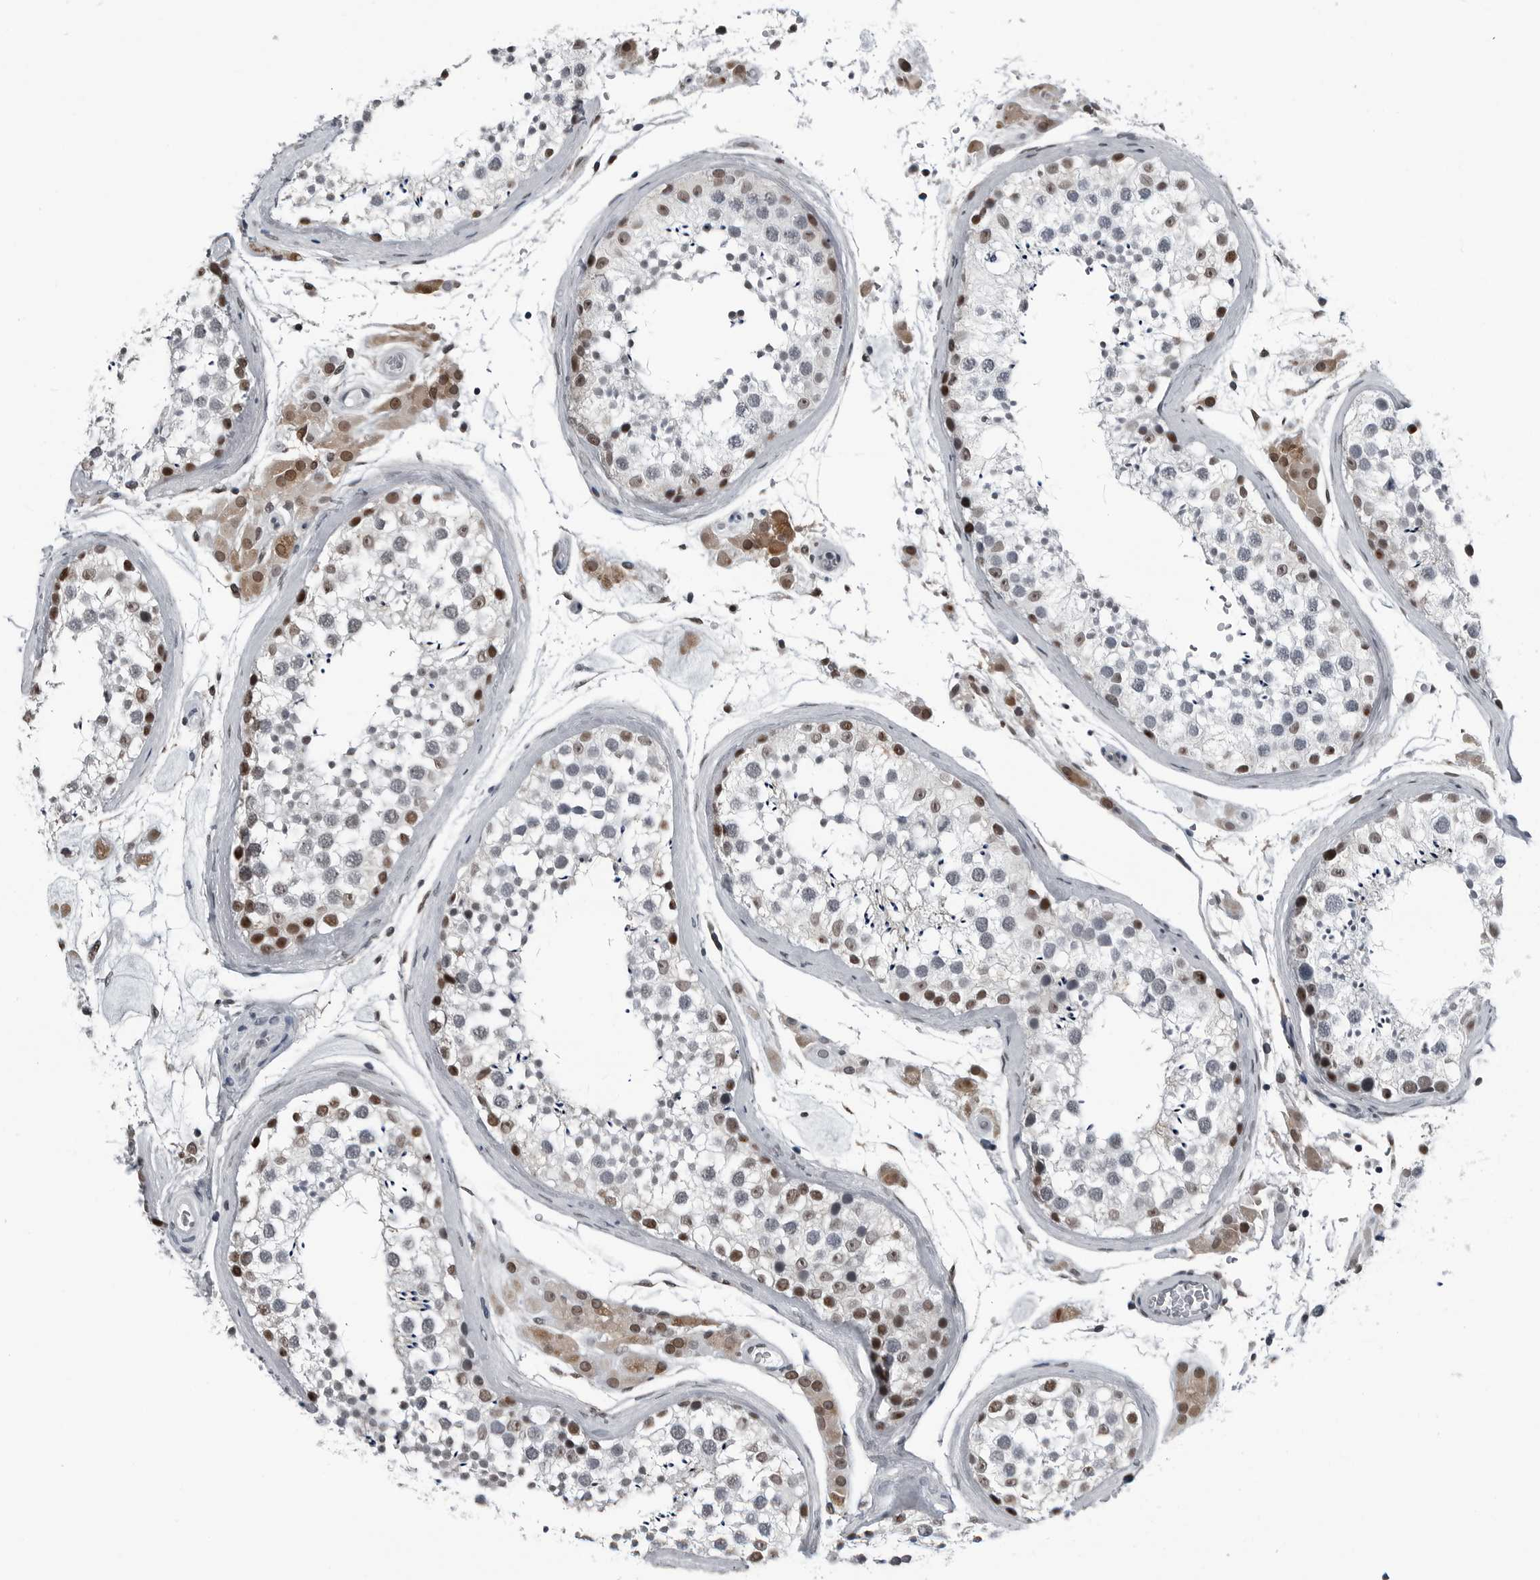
{"staining": {"intensity": "moderate", "quantity": "<25%", "location": "nuclear"}, "tissue": "testis", "cell_type": "Cells in seminiferous ducts", "image_type": "normal", "snomed": [{"axis": "morphology", "description": "Normal tissue, NOS"}, {"axis": "topography", "description": "Testis"}], "caption": "Benign testis was stained to show a protein in brown. There is low levels of moderate nuclear positivity in about <25% of cells in seminiferous ducts. The protein is shown in brown color, while the nuclei are stained blue.", "gene": "AKR1A1", "patient": {"sex": "male", "age": 46}}